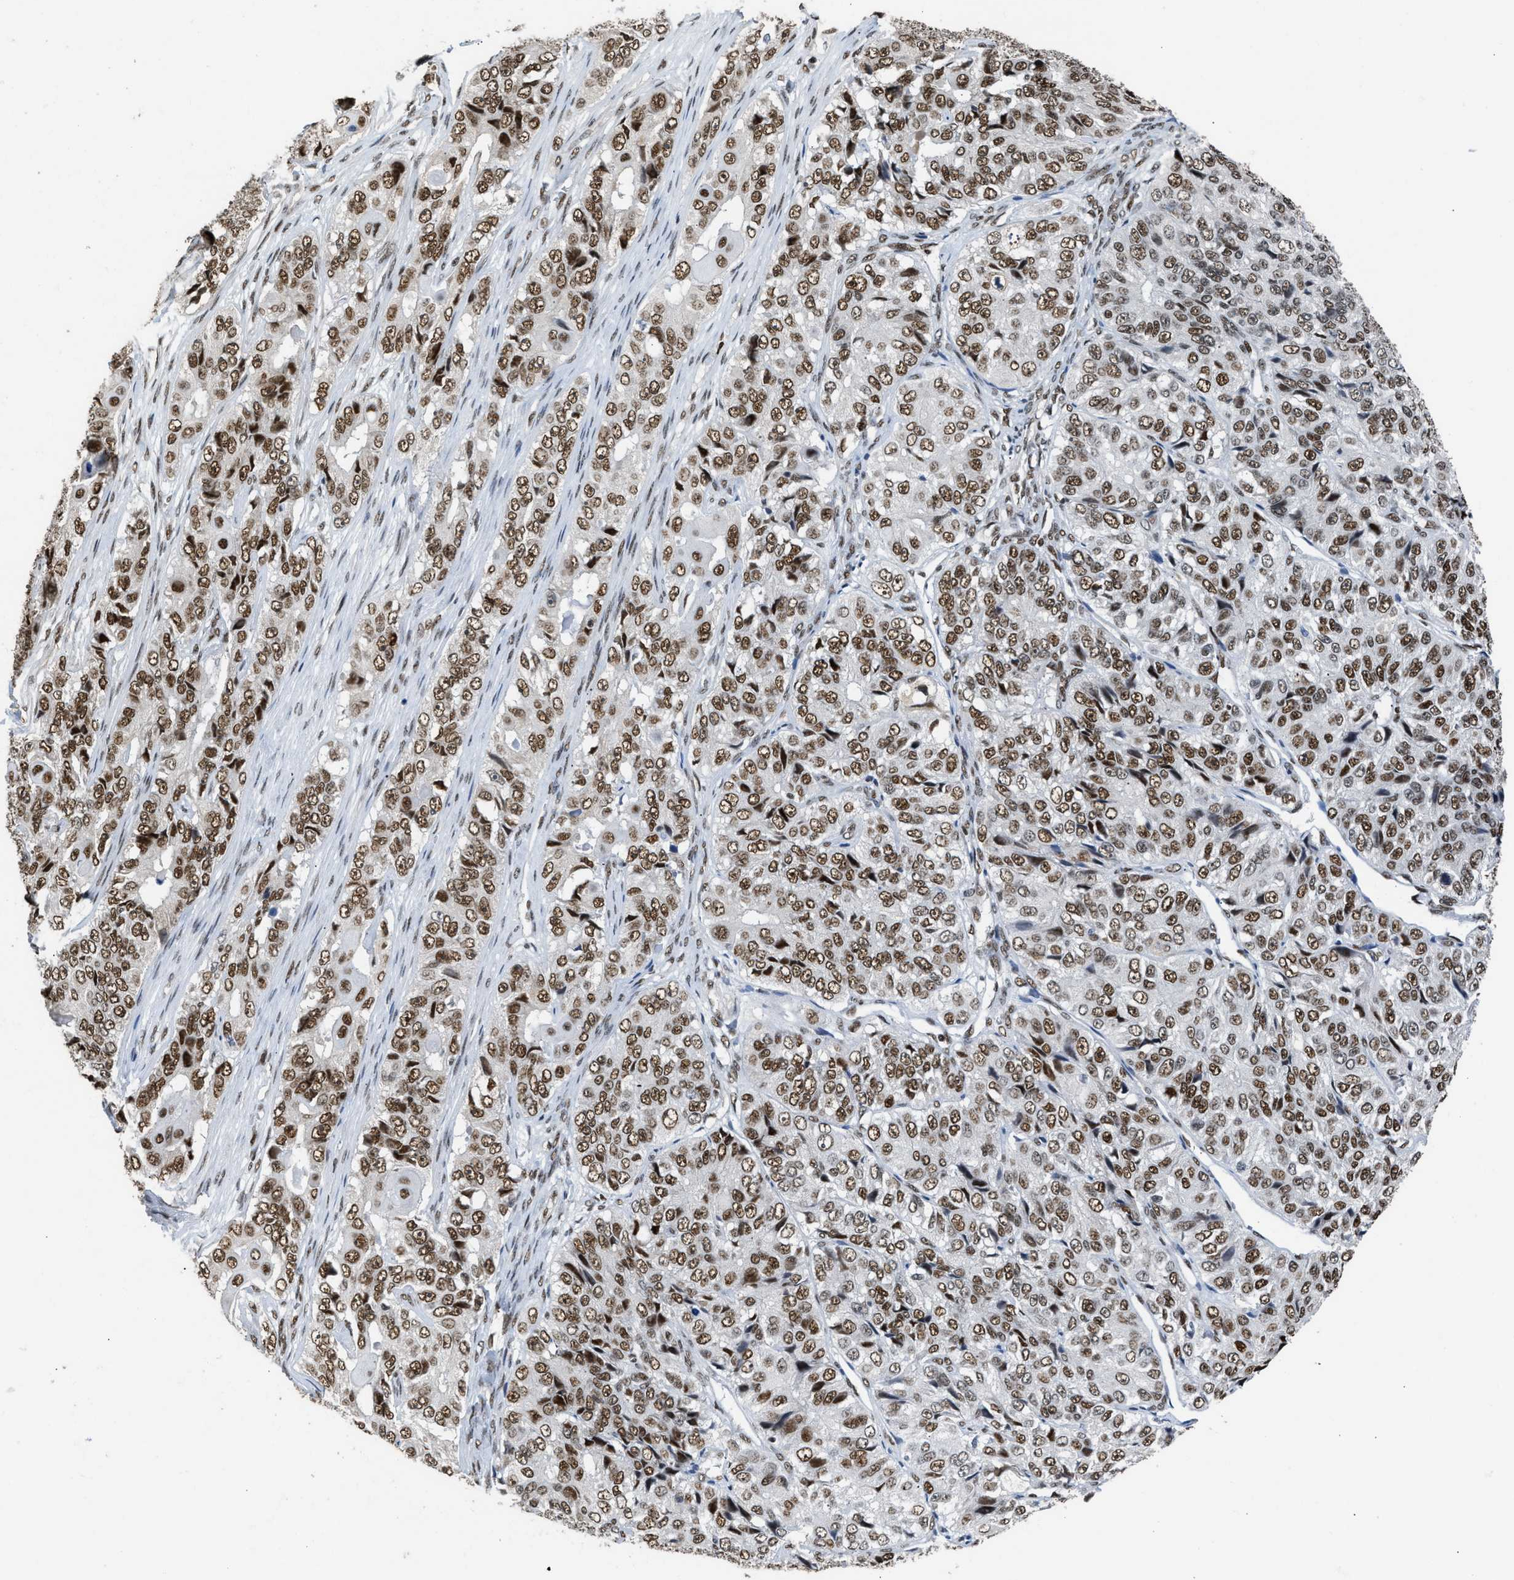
{"staining": {"intensity": "strong", "quantity": ">75%", "location": "nuclear"}, "tissue": "ovarian cancer", "cell_type": "Tumor cells", "image_type": "cancer", "snomed": [{"axis": "morphology", "description": "Carcinoma, endometroid"}, {"axis": "topography", "description": "Ovary"}], "caption": "This image reveals ovarian cancer (endometroid carcinoma) stained with immunohistochemistry (IHC) to label a protein in brown. The nuclear of tumor cells show strong positivity for the protein. Nuclei are counter-stained blue.", "gene": "SCAF4", "patient": {"sex": "female", "age": 51}}